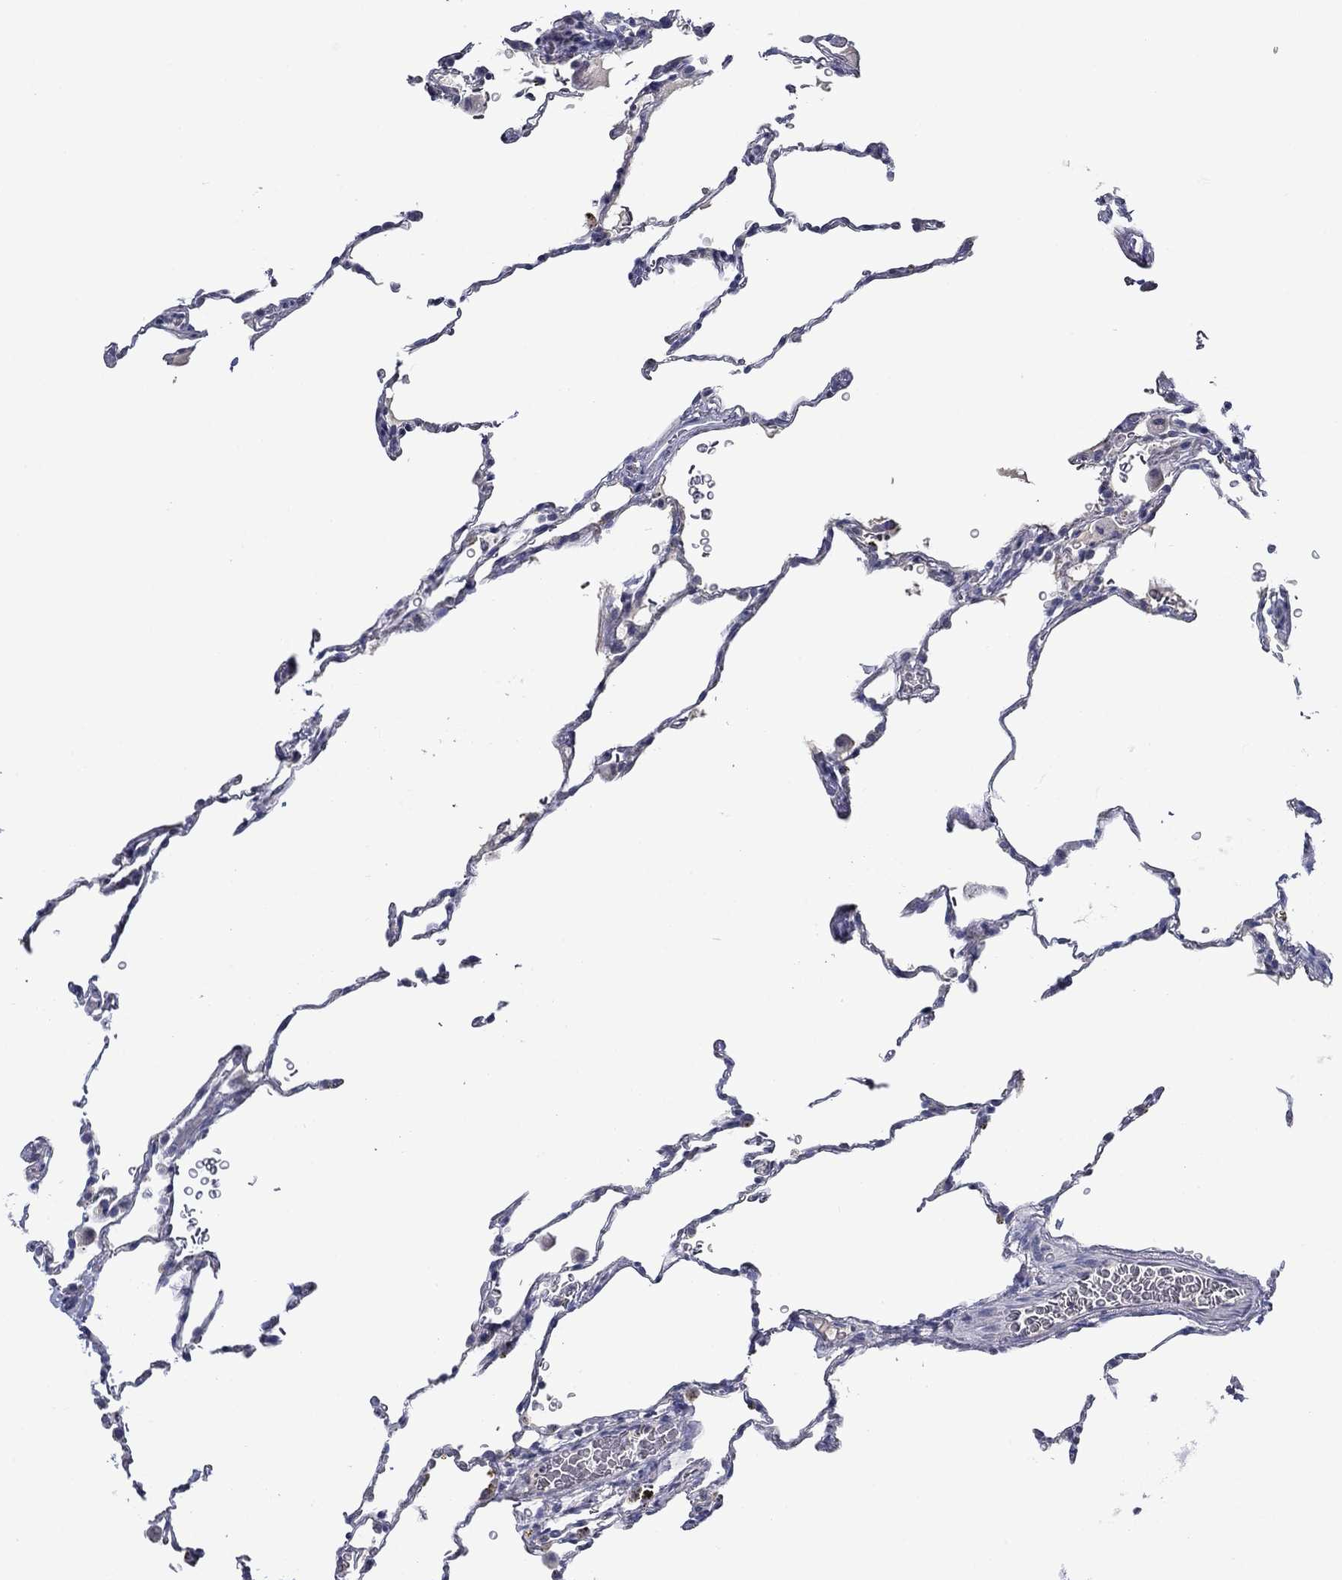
{"staining": {"intensity": "negative", "quantity": "none", "location": "none"}, "tissue": "lung", "cell_type": "Alveolar cells", "image_type": "normal", "snomed": [{"axis": "morphology", "description": "Normal tissue, NOS"}, {"axis": "morphology", "description": "Adenocarcinoma, metastatic, NOS"}, {"axis": "topography", "description": "Lung"}], "caption": "Immunohistochemistry (IHC) of unremarkable human lung displays no expression in alveolar cells. (Brightfield microscopy of DAB (3,3'-diaminobenzidine) immunohistochemistry (IHC) at high magnification).", "gene": "SPATA7", "patient": {"sex": "male", "age": 45}}